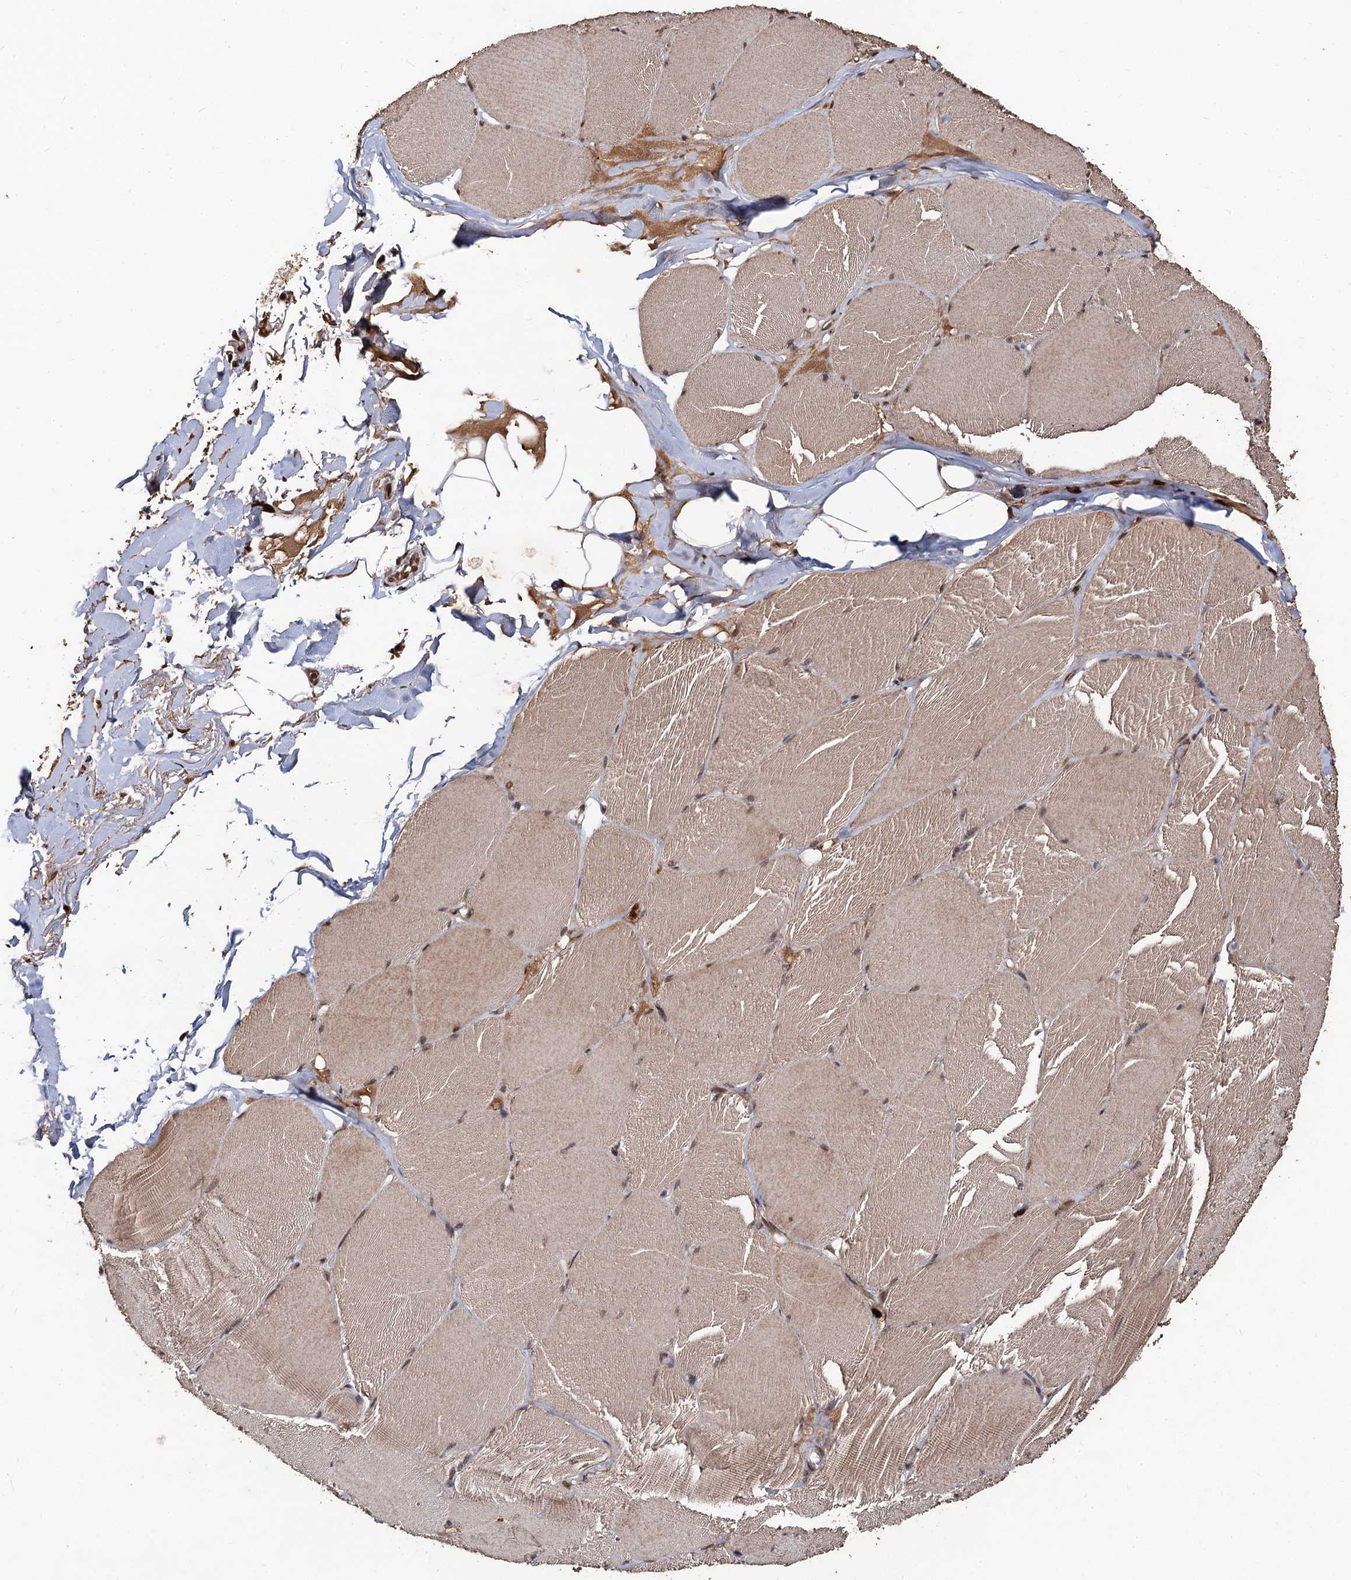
{"staining": {"intensity": "moderate", "quantity": ">75%", "location": "cytoplasmic/membranous,nuclear"}, "tissue": "skeletal muscle", "cell_type": "Myocytes", "image_type": "normal", "snomed": [{"axis": "morphology", "description": "Normal tissue, NOS"}, {"axis": "topography", "description": "Skin"}, {"axis": "topography", "description": "Skeletal muscle"}], "caption": "Approximately >75% of myocytes in unremarkable skeletal muscle demonstrate moderate cytoplasmic/membranous,nuclear protein staining as visualized by brown immunohistochemical staining.", "gene": "SFSWAP", "patient": {"sex": "male", "age": 83}}